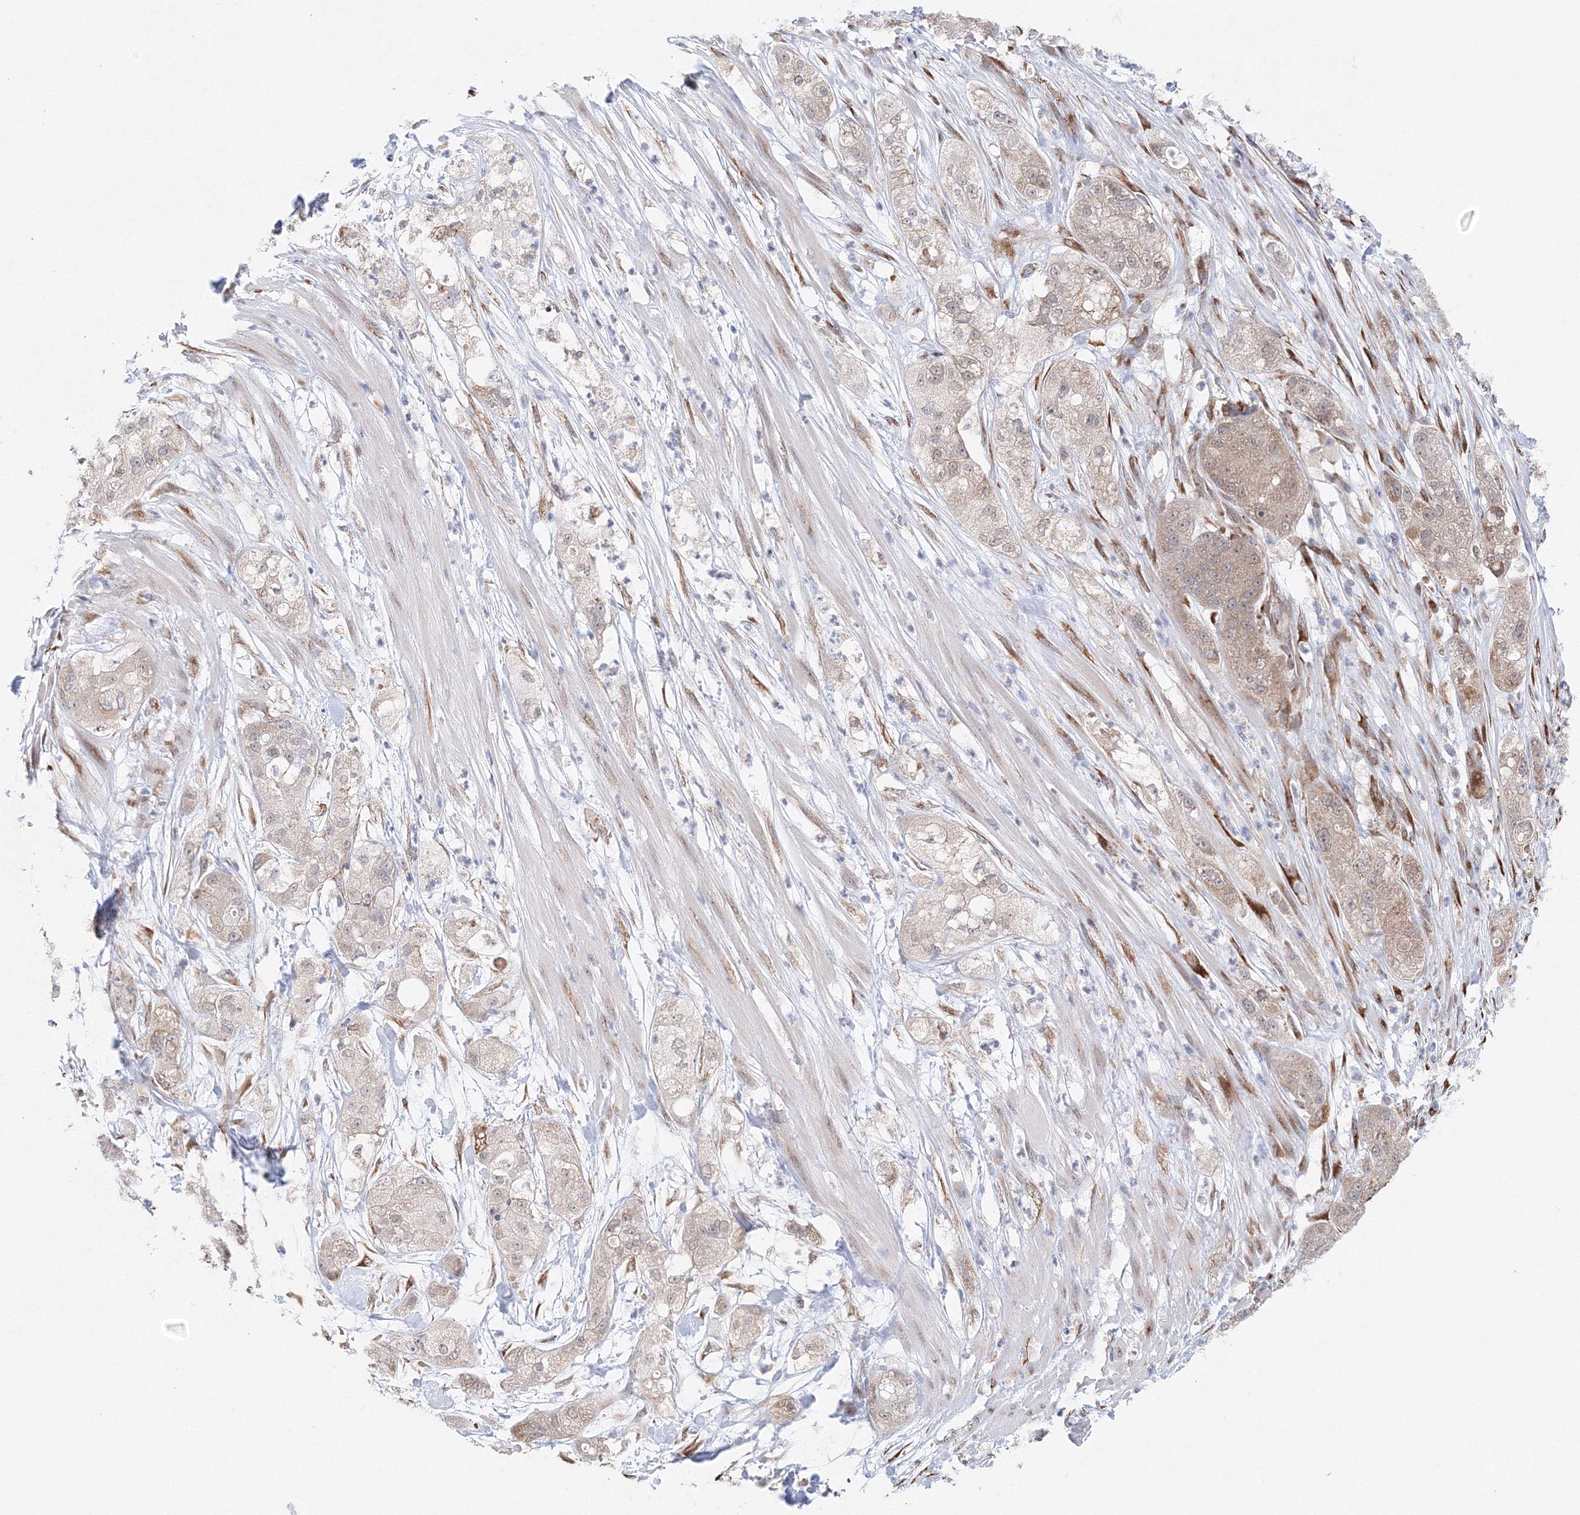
{"staining": {"intensity": "moderate", "quantity": "25%-75%", "location": "cytoplasmic/membranous"}, "tissue": "pancreatic cancer", "cell_type": "Tumor cells", "image_type": "cancer", "snomed": [{"axis": "morphology", "description": "Adenocarcinoma, NOS"}, {"axis": "topography", "description": "Pancreas"}], "caption": "Pancreatic cancer (adenocarcinoma) tissue exhibits moderate cytoplasmic/membranous expression in about 25%-75% of tumor cells, visualized by immunohistochemistry.", "gene": "DIS3L2", "patient": {"sex": "female", "age": 78}}